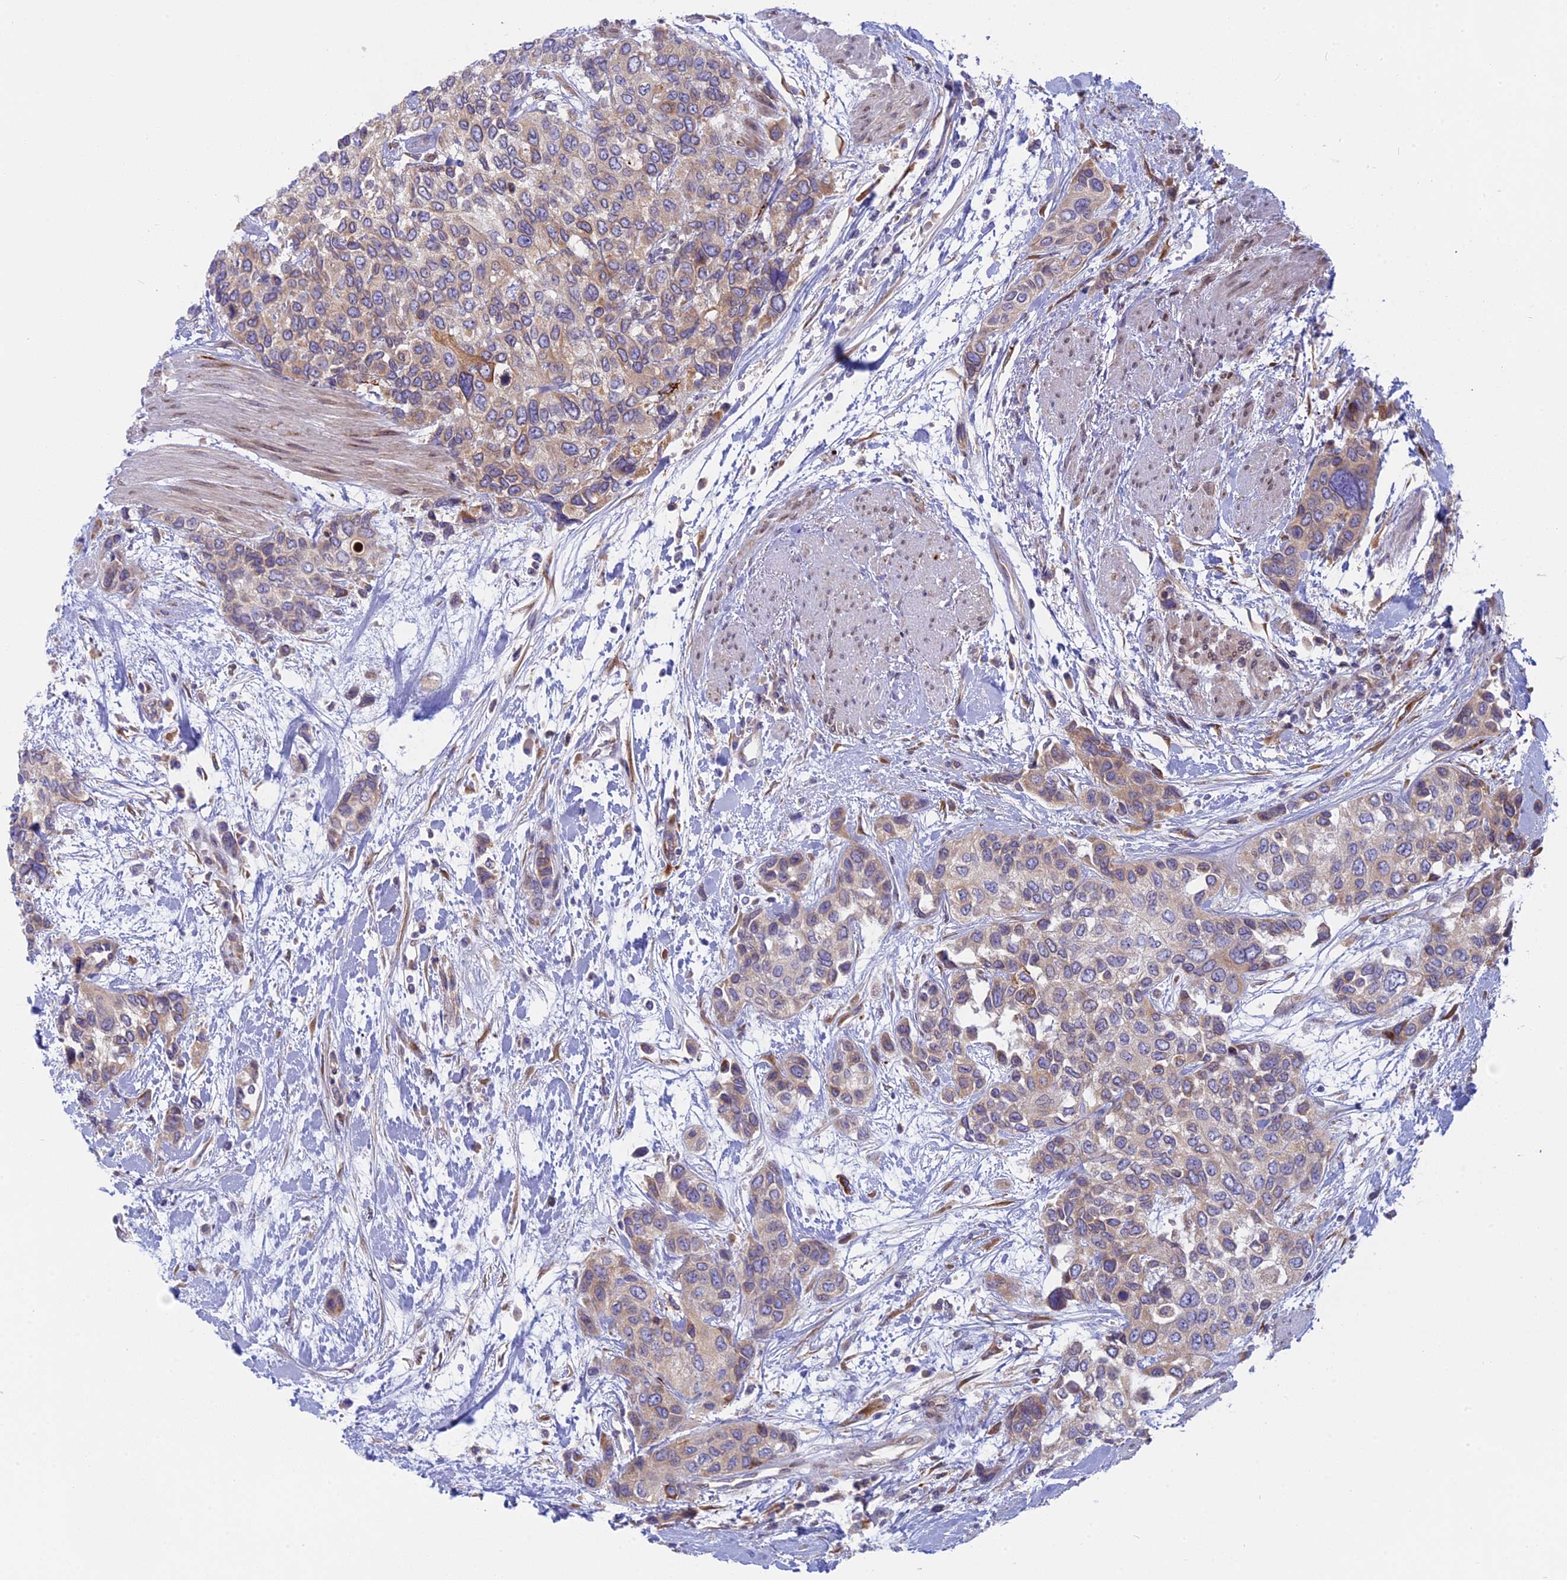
{"staining": {"intensity": "weak", "quantity": "25%-75%", "location": "cytoplasmic/membranous"}, "tissue": "urothelial cancer", "cell_type": "Tumor cells", "image_type": "cancer", "snomed": [{"axis": "morphology", "description": "Normal tissue, NOS"}, {"axis": "morphology", "description": "Urothelial carcinoma, High grade"}, {"axis": "topography", "description": "Vascular tissue"}, {"axis": "topography", "description": "Urinary bladder"}], "caption": "Human urothelial carcinoma (high-grade) stained with a brown dye exhibits weak cytoplasmic/membranous positive staining in approximately 25%-75% of tumor cells.", "gene": "TLCD1", "patient": {"sex": "female", "age": 56}}